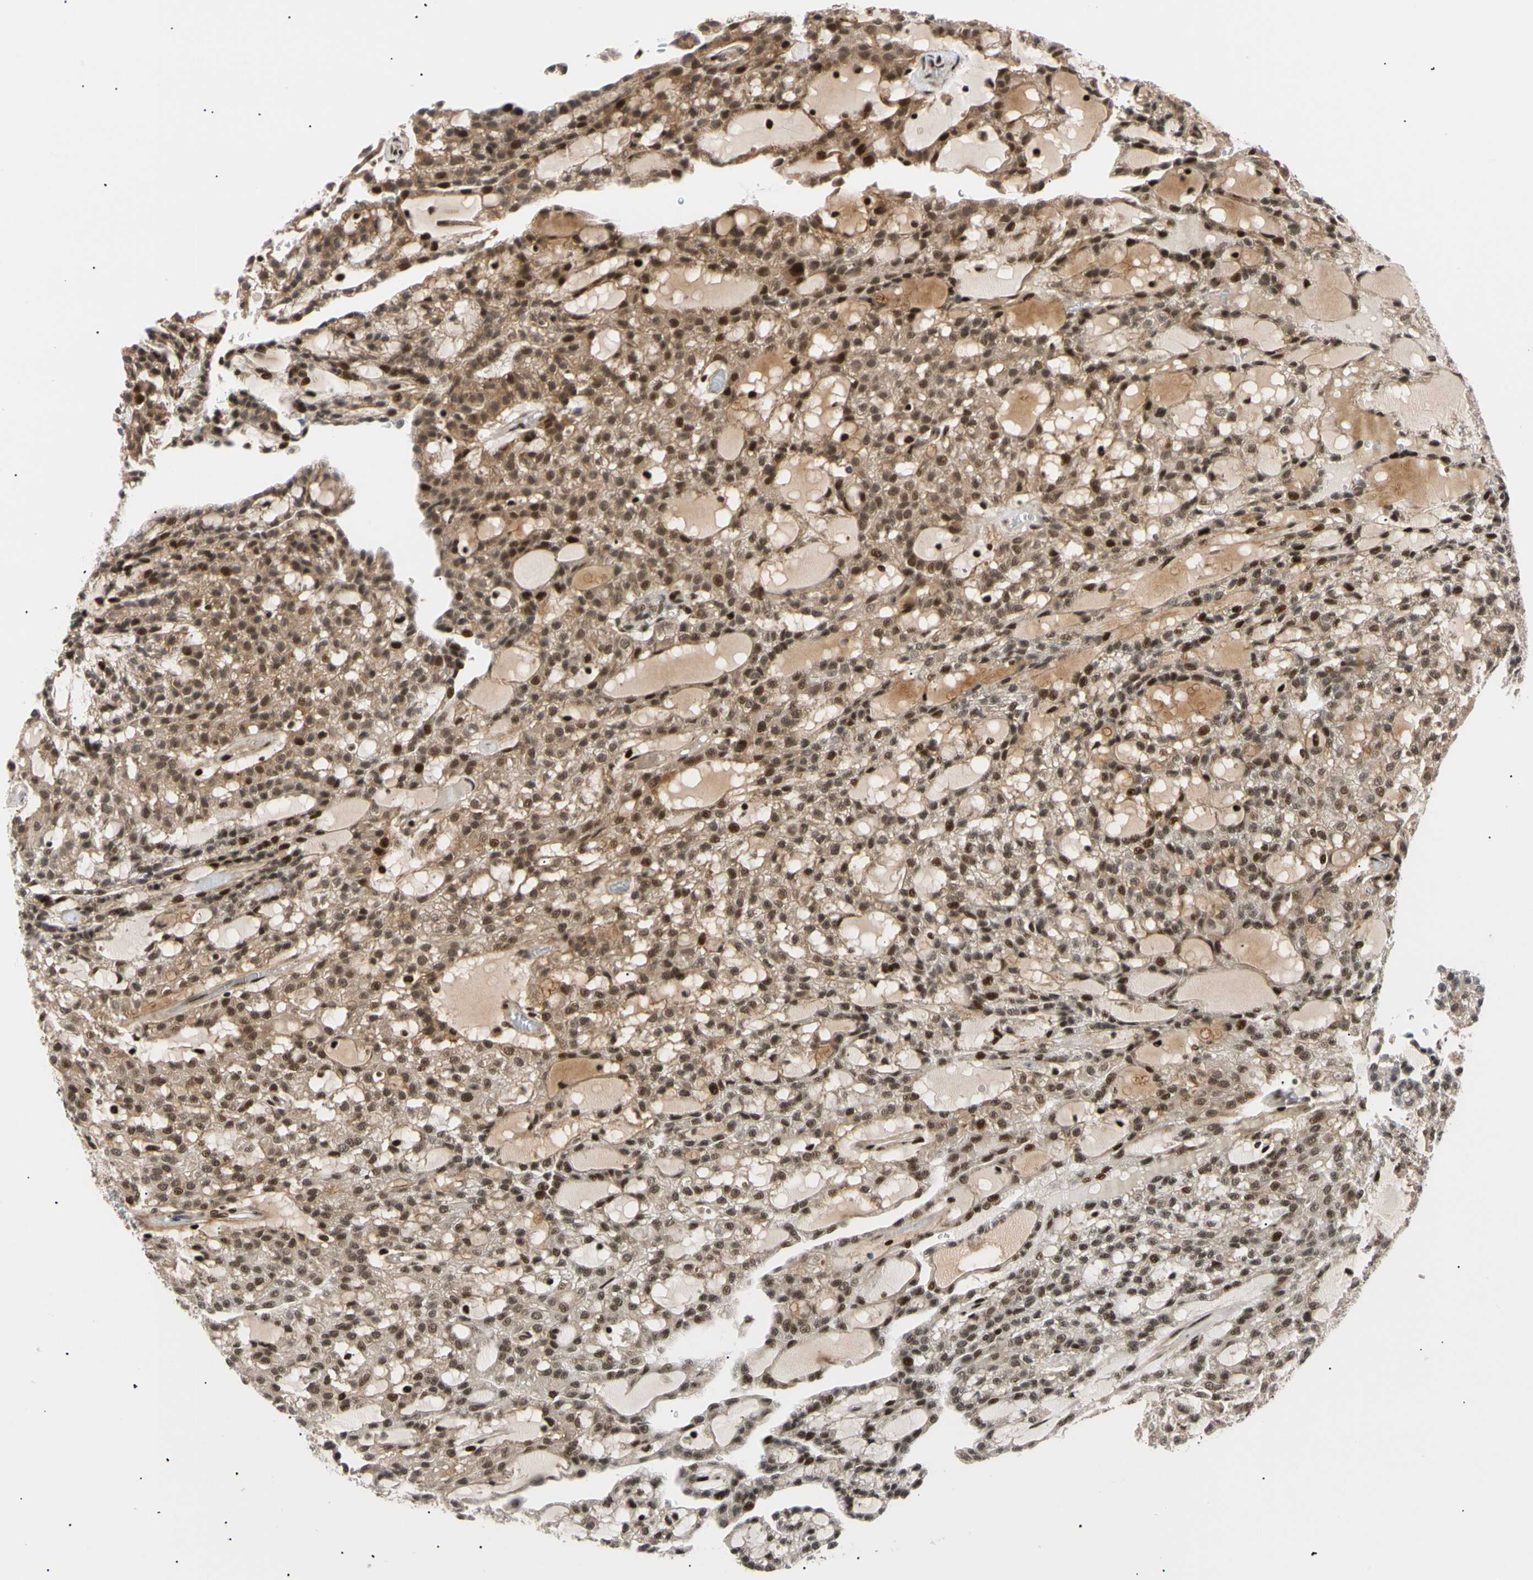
{"staining": {"intensity": "strong", "quantity": ">75%", "location": "cytoplasmic/membranous,nuclear"}, "tissue": "renal cancer", "cell_type": "Tumor cells", "image_type": "cancer", "snomed": [{"axis": "morphology", "description": "Adenocarcinoma, NOS"}, {"axis": "topography", "description": "Kidney"}], "caption": "Immunohistochemistry image of adenocarcinoma (renal) stained for a protein (brown), which displays high levels of strong cytoplasmic/membranous and nuclear expression in approximately >75% of tumor cells.", "gene": "E2F1", "patient": {"sex": "male", "age": 63}}